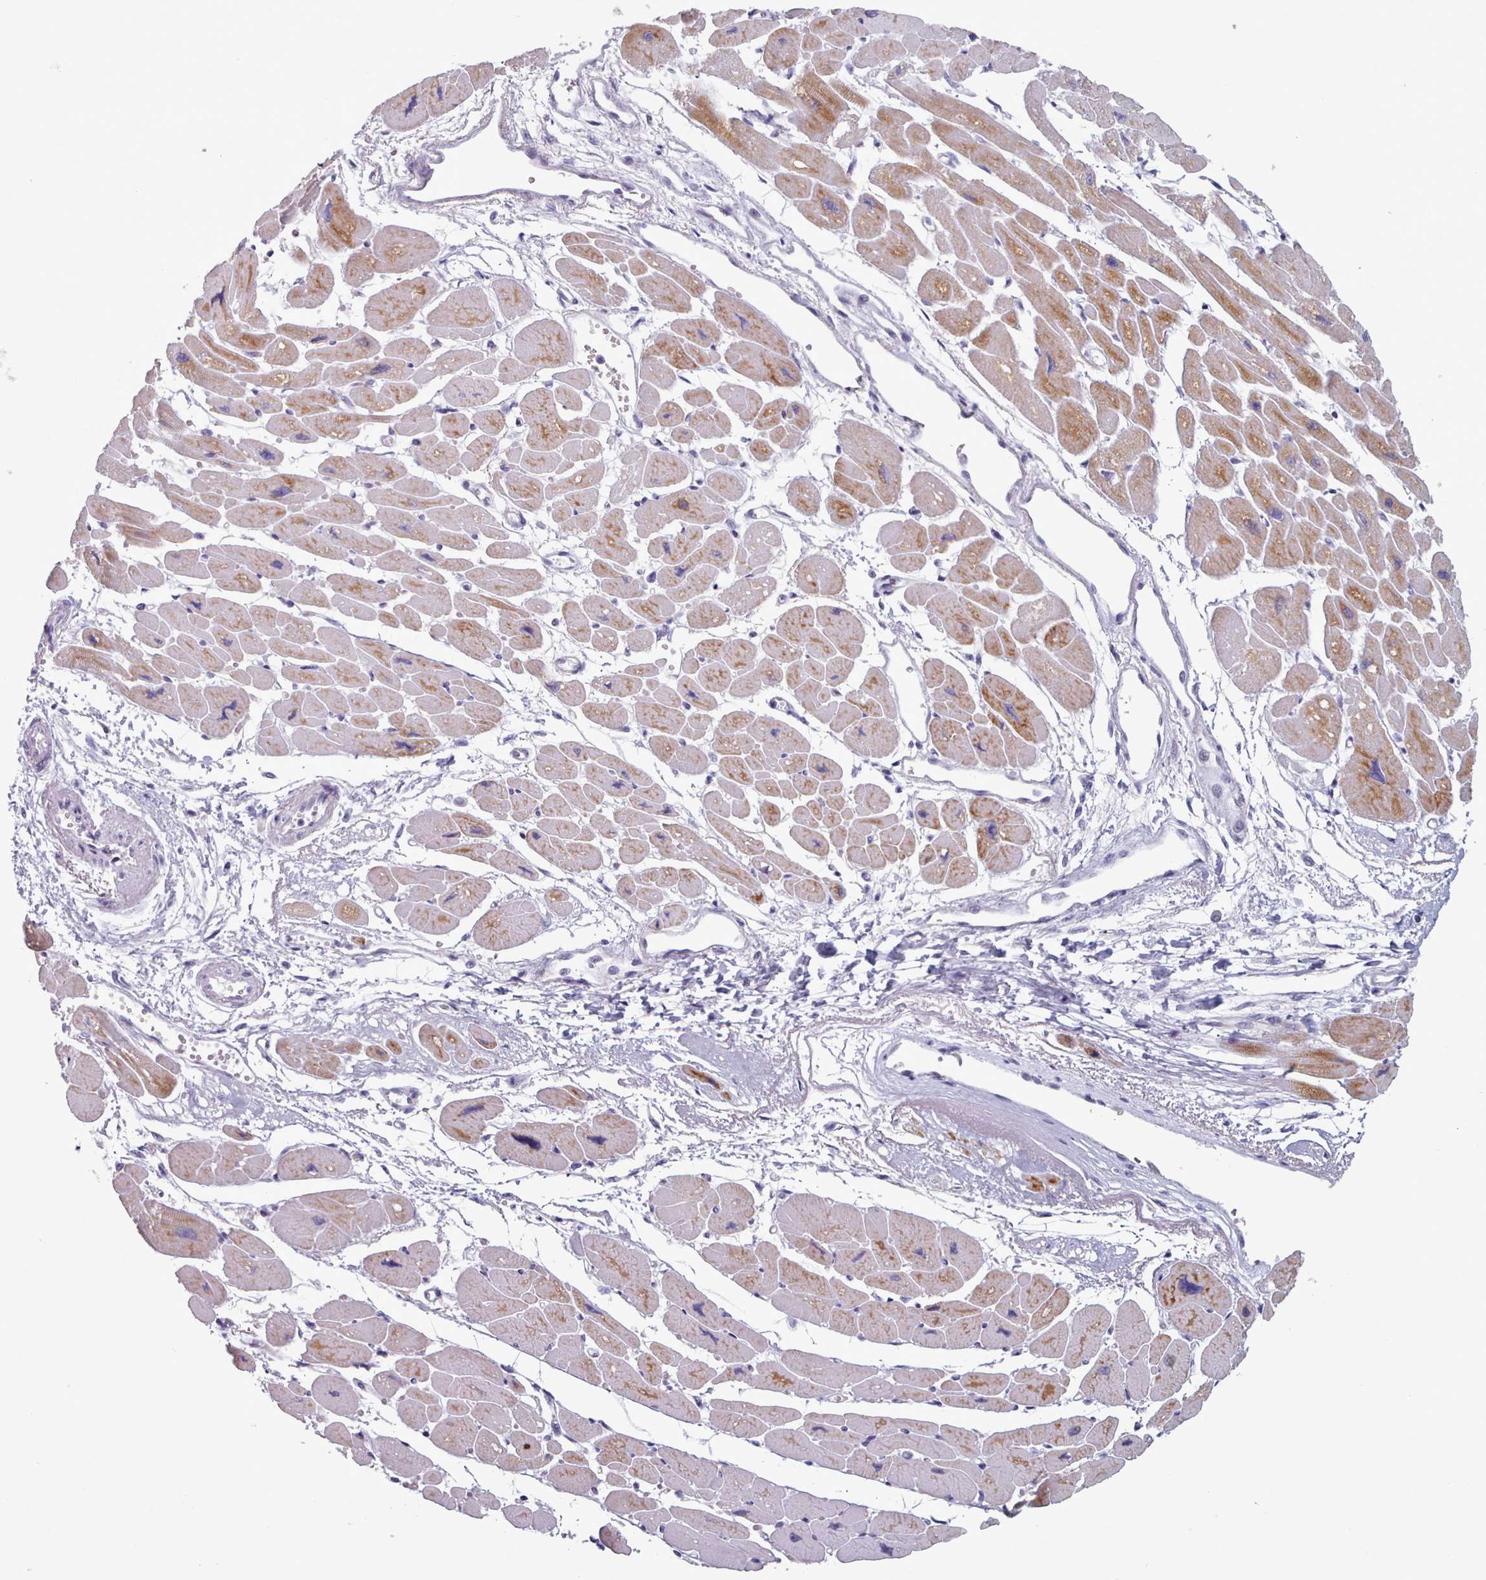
{"staining": {"intensity": "strong", "quantity": "25%-75%", "location": "cytoplasmic/membranous"}, "tissue": "heart muscle", "cell_type": "Cardiomyocytes", "image_type": "normal", "snomed": [{"axis": "morphology", "description": "Normal tissue, NOS"}, {"axis": "topography", "description": "Heart"}], "caption": "Protein expression by immunohistochemistry (IHC) reveals strong cytoplasmic/membranous positivity in about 25%-75% of cardiomyocytes in benign heart muscle. The staining was performed using DAB (3,3'-diaminobenzidine), with brown indicating positive protein expression. Nuclei are stained blue with hematoxylin.", "gene": "FAM170B", "patient": {"sex": "female", "age": 54}}